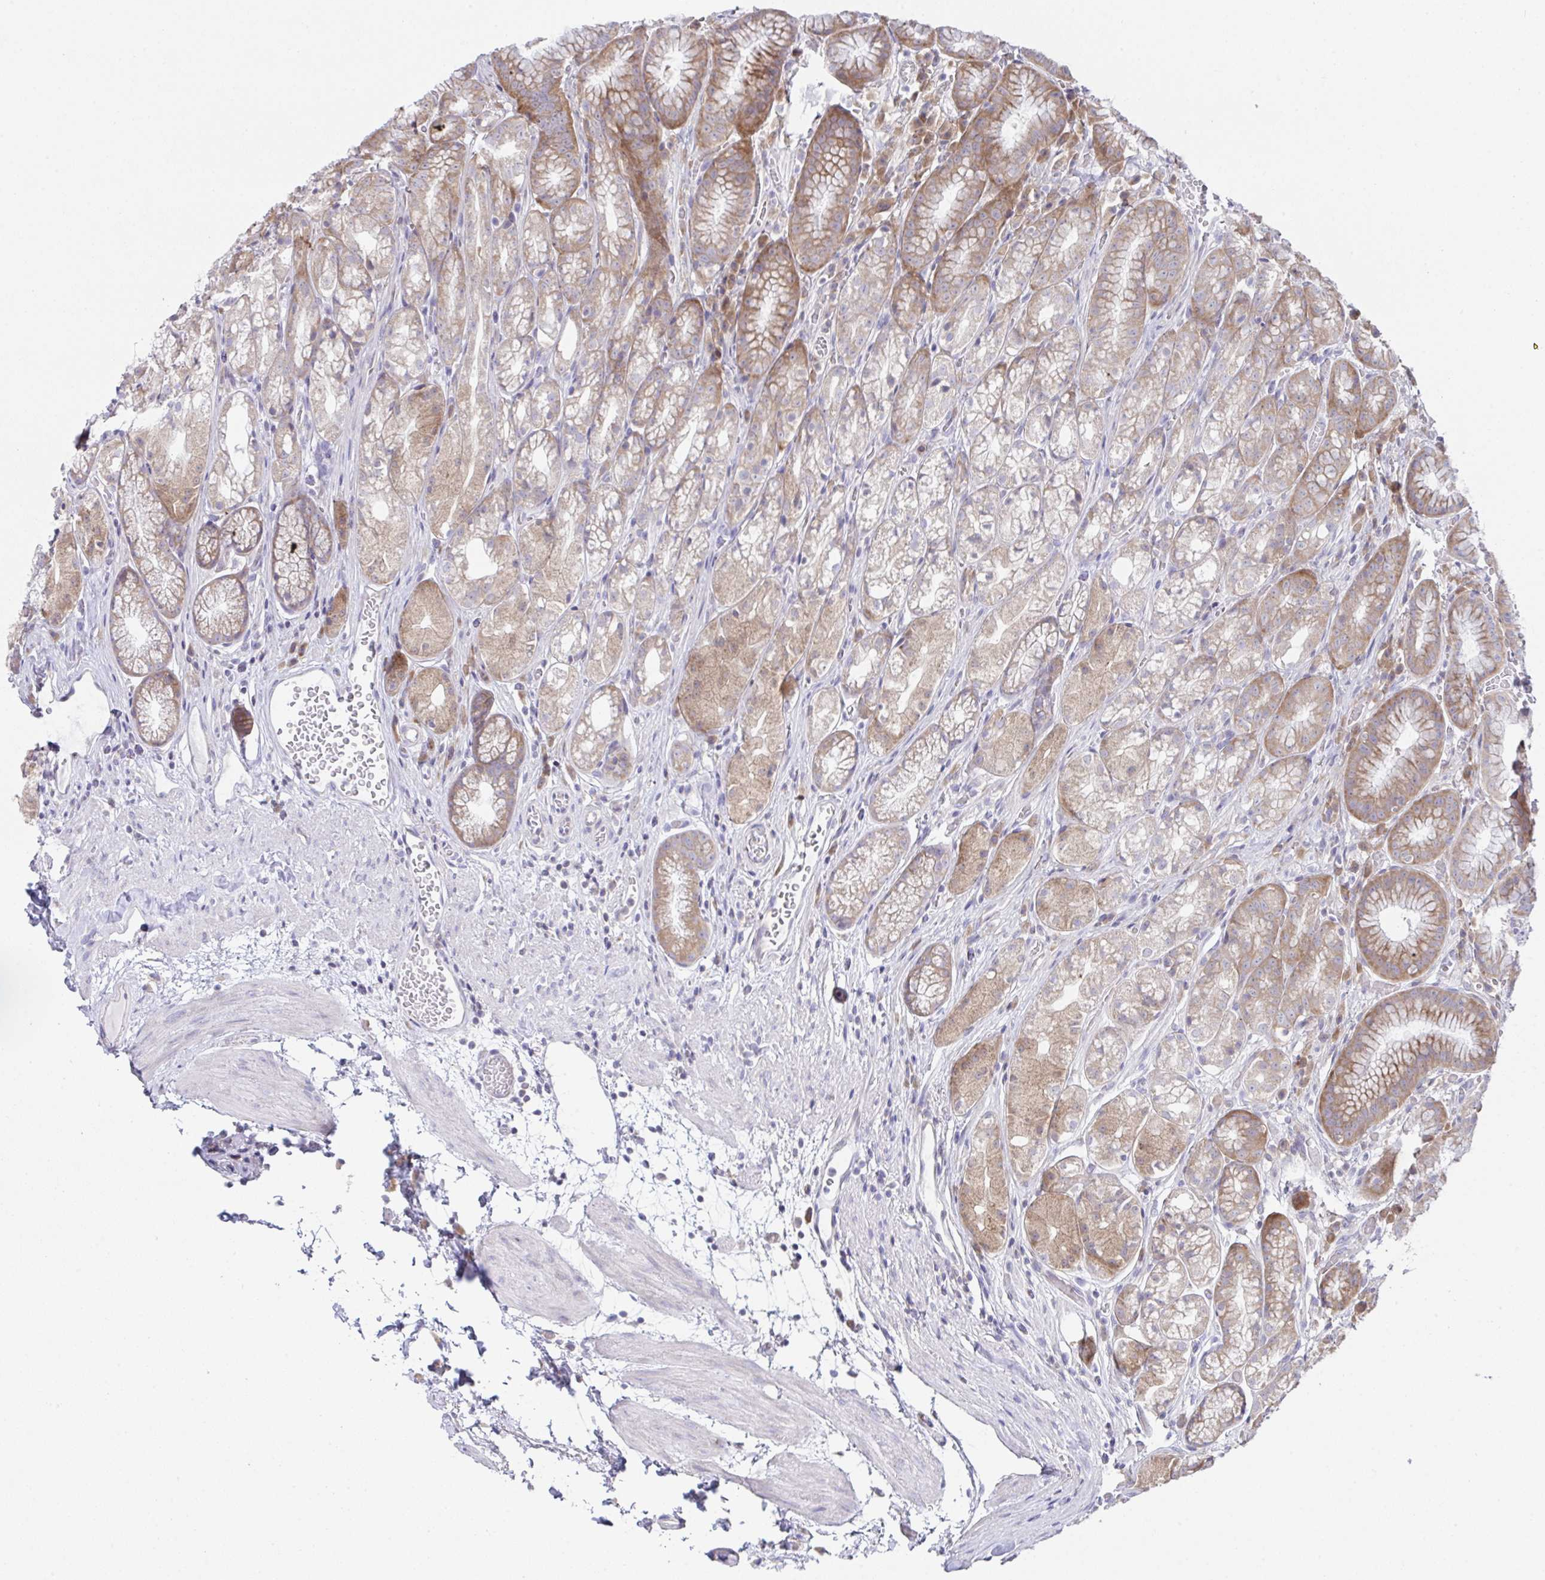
{"staining": {"intensity": "moderate", "quantity": "25%-75%", "location": "cytoplasmic/membranous"}, "tissue": "stomach", "cell_type": "Glandular cells", "image_type": "normal", "snomed": [{"axis": "morphology", "description": "Normal tissue, NOS"}, {"axis": "topography", "description": "Smooth muscle"}, {"axis": "topography", "description": "Stomach"}], "caption": "There is medium levels of moderate cytoplasmic/membranous positivity in glandular cells of normal stomach, as demonstrated by immunohistochemical staining (brown color).", "gene": "FAU", "patient": {"sex": "male", "age": 70}}